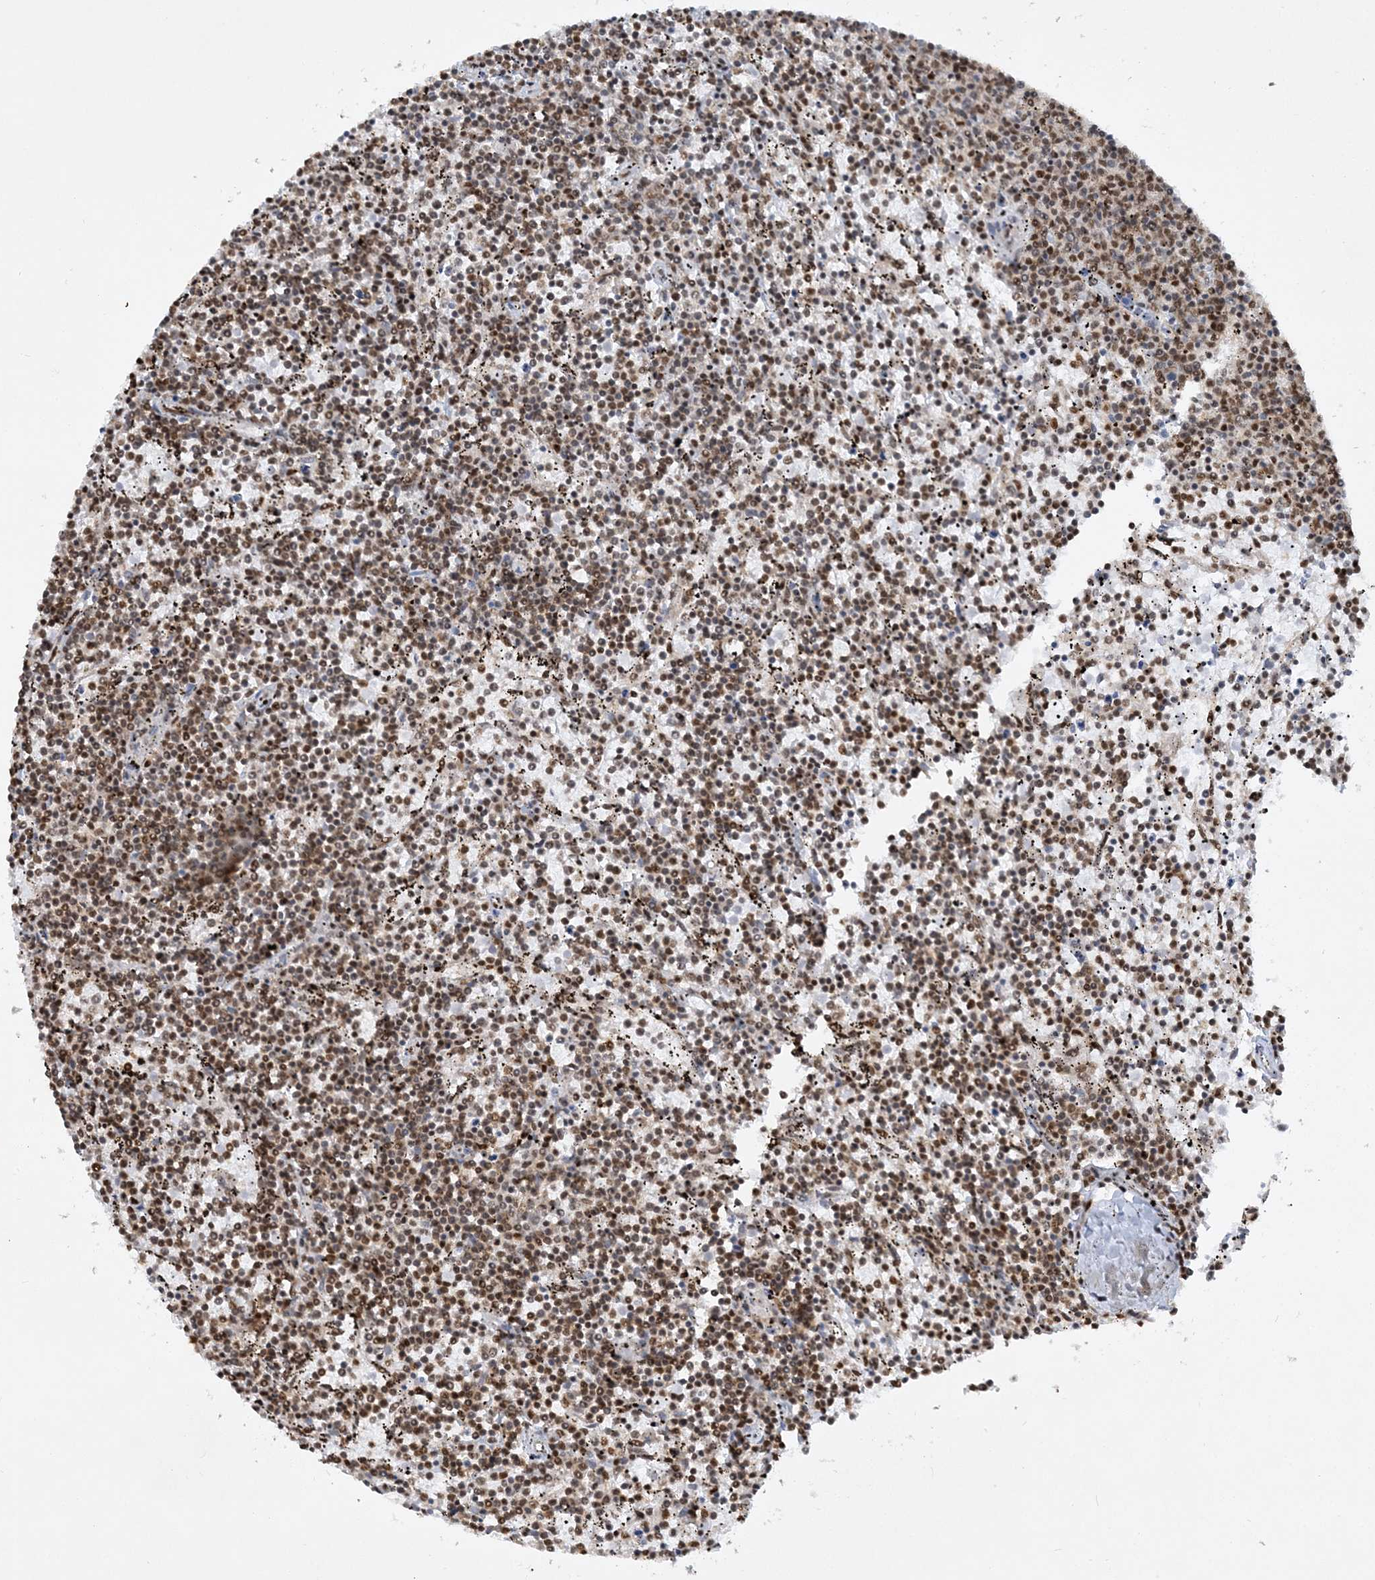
{"staining": {"intensity": "moderate", "quantity": ">75%", "location": "nuclear"}, "tissue": "lymphoma", "cell_type": "Tumor cells", "image_type": "cancer", "snomed": [{"axis": "morphology", "description": "Malignant lymphoma, non-Hodgkin's type, Low grade"}, {"axis": "topography", "description": "Spleen"}], "caption": "A histopathology image of lymphoma stained for a protein shows moderate nuclear brown staining in tumor cells.", "gene": "DELE1", "patient": {"sex": "female", "age": 50}}